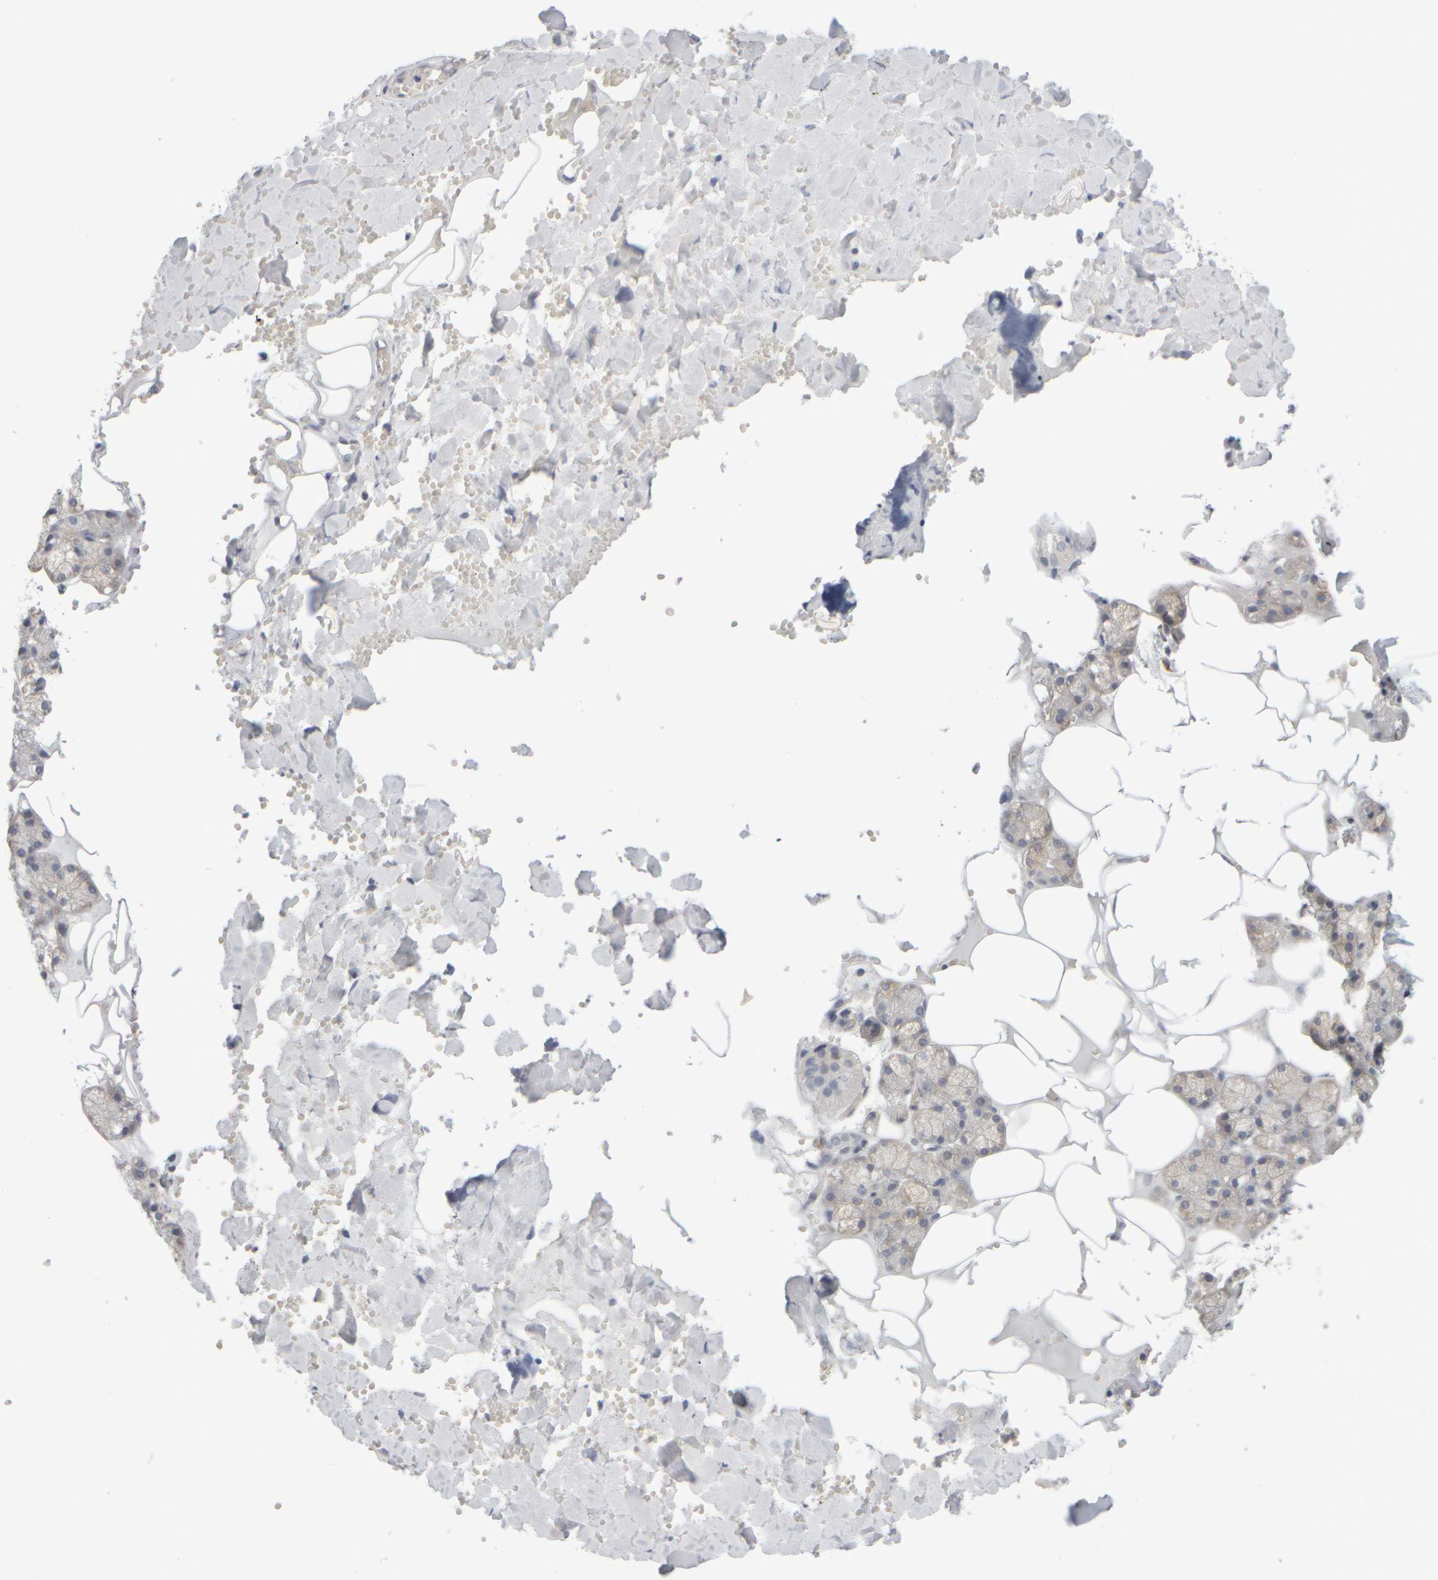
{"staining": {"intensity": "weak", "quantity": "<25%", "location": "cytoplasmic/membranous"}, "tissue": "salivary gland", "cell_type": "Glandular cells", "image_type": "normal", "snomed": [{"axis": "morphology", "description": "Normal tissue, NOS"}, {"axis": "topography", "description": "Salivary gland"}], "caption": "Immunohistochemical staining of benign salivary gland reveals no significant expression in glandular cells. The staining is performed using DAB (3,3'-diaminobenzidine) brown chromogen with nuclei counter-stained in using hematoxylin.", "gene": "GOPC", "patient": {"sex": "male", "age": 62}}